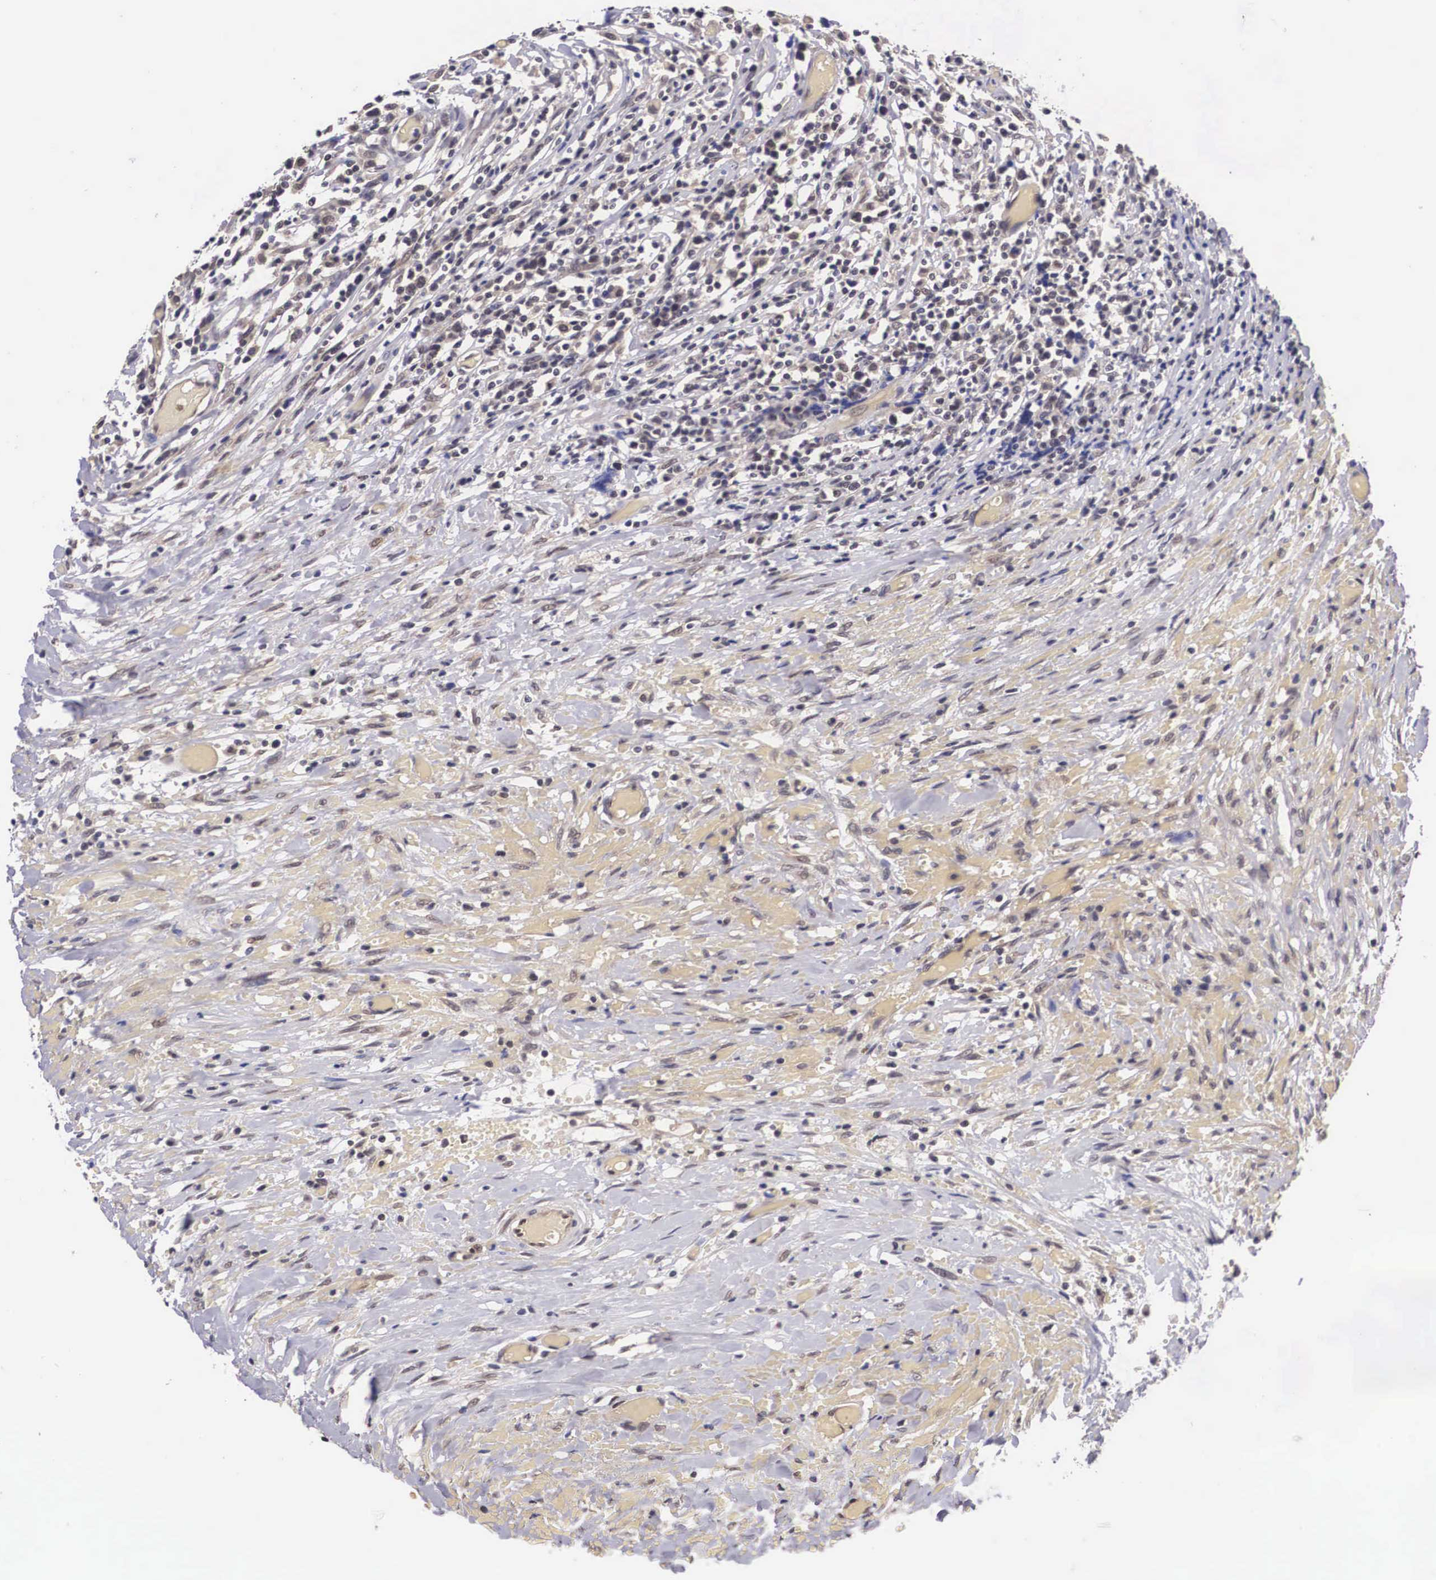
{"staining": {"intensity": "weak", "quantity": "25%-75%", "location": "cytoplasmic/membranous"}, "tissue": "lymphoma", "cell_type": "Tumor cells", "image_type": "cancer", "snomed": [{"axis": "morphology", "description": "Malignant lymphoma, non-Hodgkin's type, High grade"}, {"axis": "topography", "description": "Colon"}], "caption": "Immunohistochemistry (IHC) of lymphoma exhibits low levels of weak cytoplasmic/membranous expression in about 25%-75% of tumor cells.", "gene": "OTX2", "patient": {"sex": "male", "age": 82}}